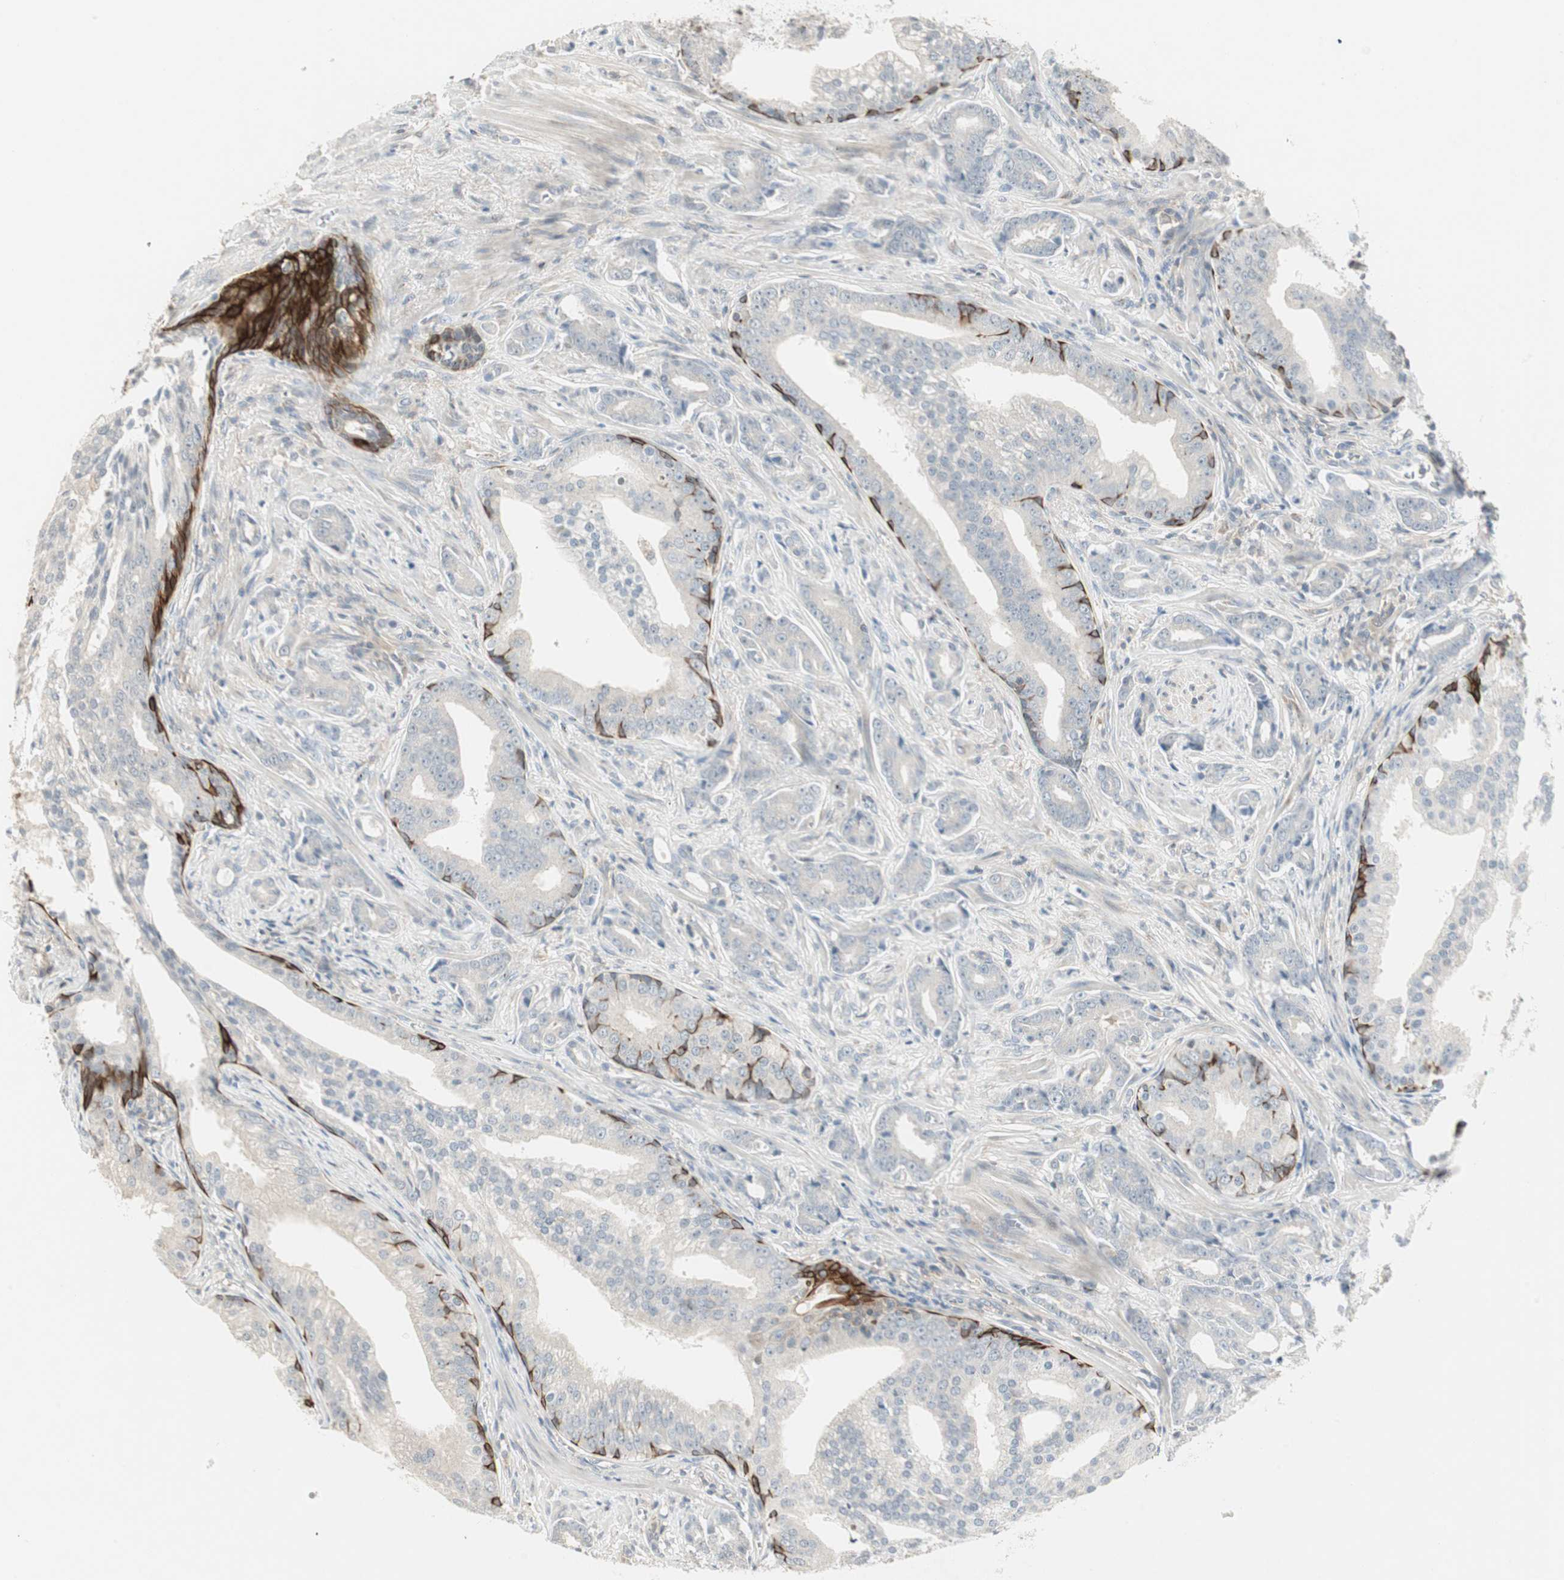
{"staining": {"intensity": "negative", "quantity": "none", "location": "none"}, "tissue": "prostate cancer", "cell_type": "Tumor cells", "image_type": "cancer", "snomed": [{"axis": "morphology", "description": "Adenocarcinoma, Low grade"}, {"axis": "topography", "description": "Prostate"}], "caption": "The immunohistochemistry (IHC) micrograph has no significant staining in tumor cells of low-grade adenocarcinoma (prostate) tissue.", "gene": "ZFP36", "patient": {"sex": "male", "age": 58}}